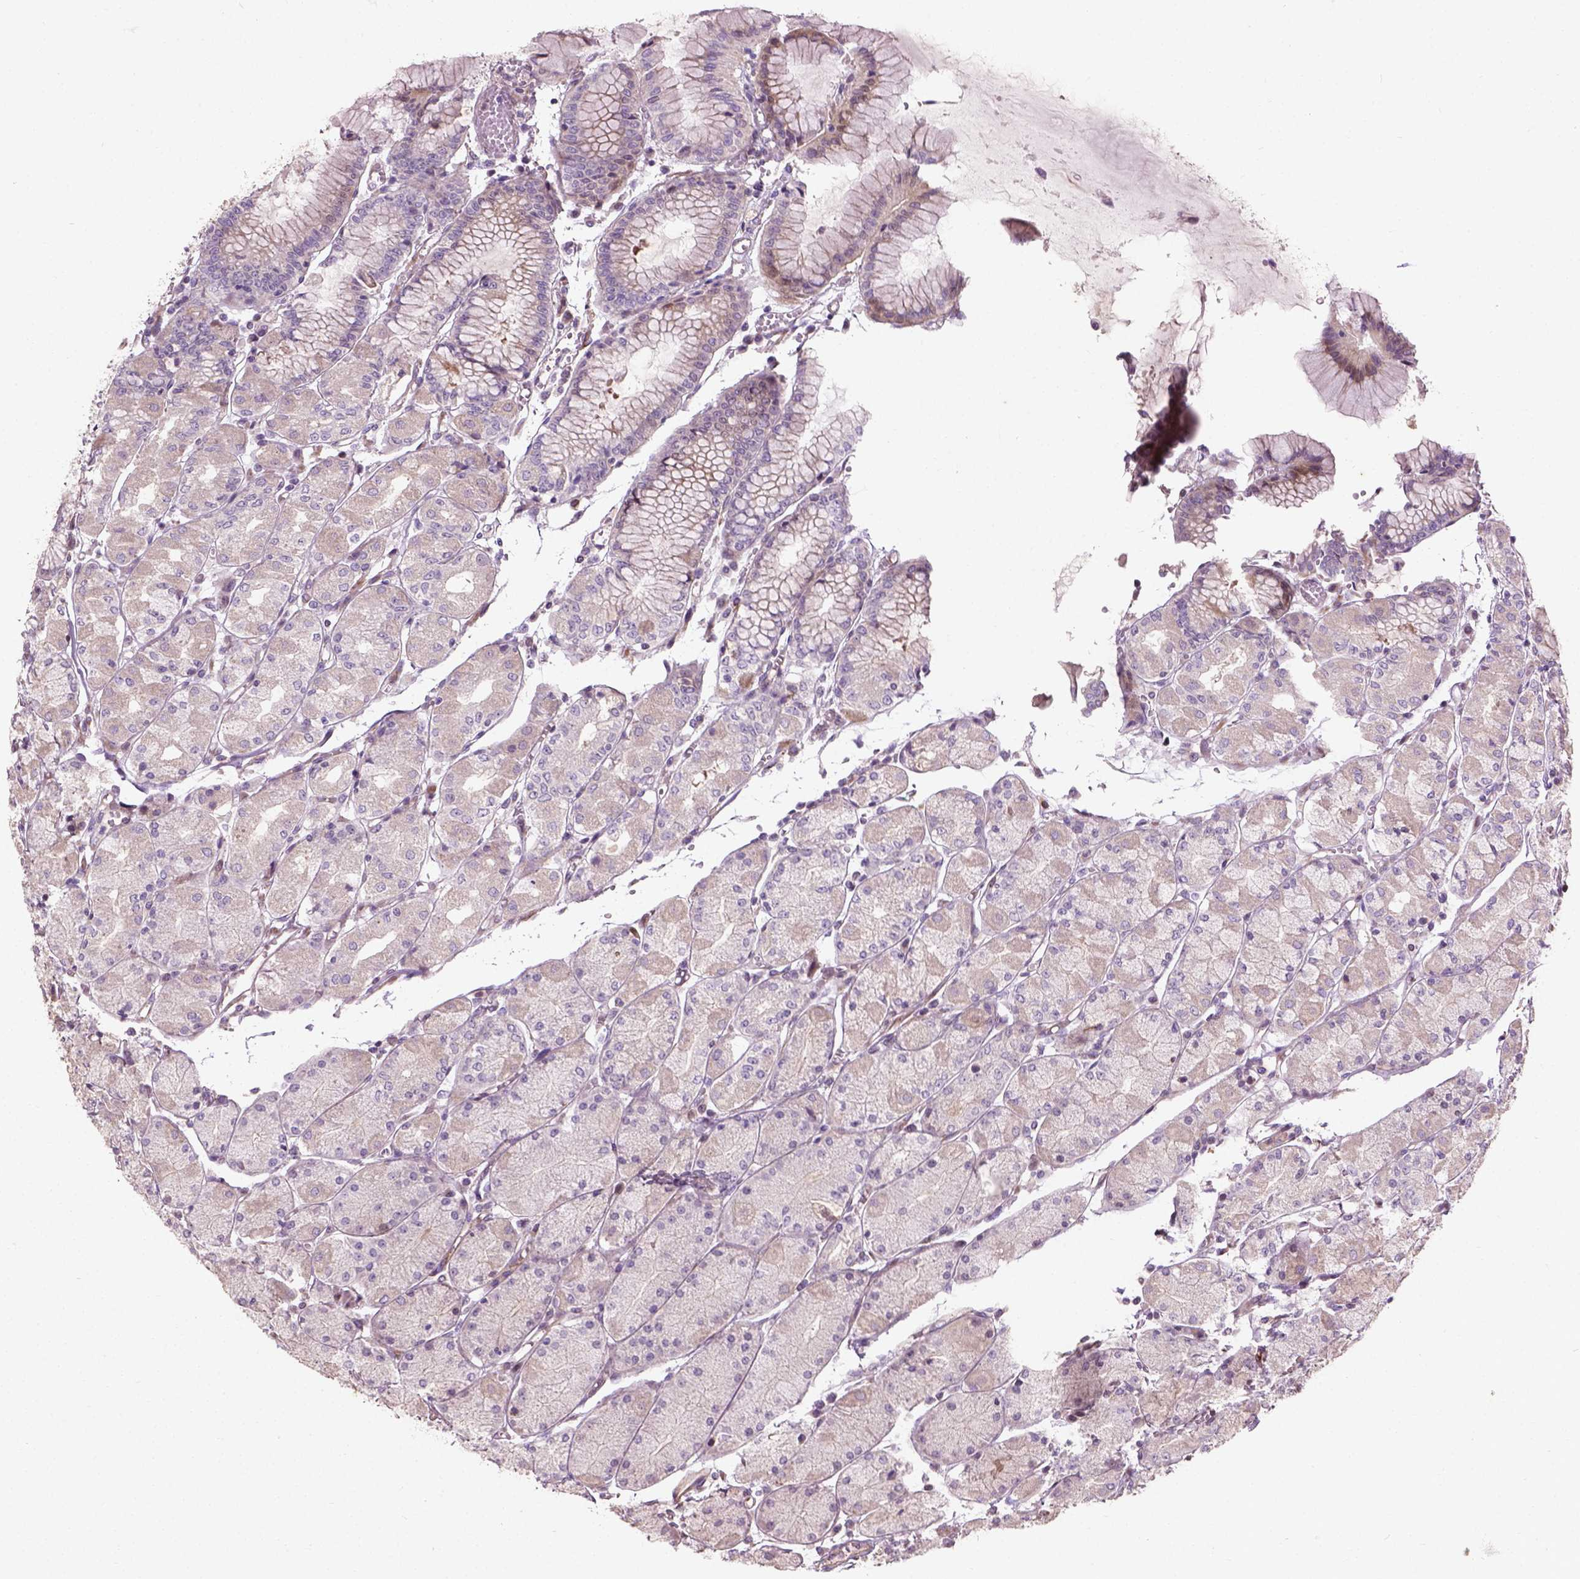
{"staining": {"intensity": "weak", "quantity": "<25%", "location": "cytoplasmic/membranous"}, "tissue": "stomach", "cell_type": "Glandular cells", "image_type": "normal", "snomed": [{"axis": "morphology", "description": "Normal tissue, NOS"}, {"axis": "topography", "description": "Stomach, upper"}], "caption": "Normal stomach was stained to show a protein in brown. There is no significant staining in glandular cells.", "gene": "PKP3", "patient": {"sex": "male", "age": 69}}